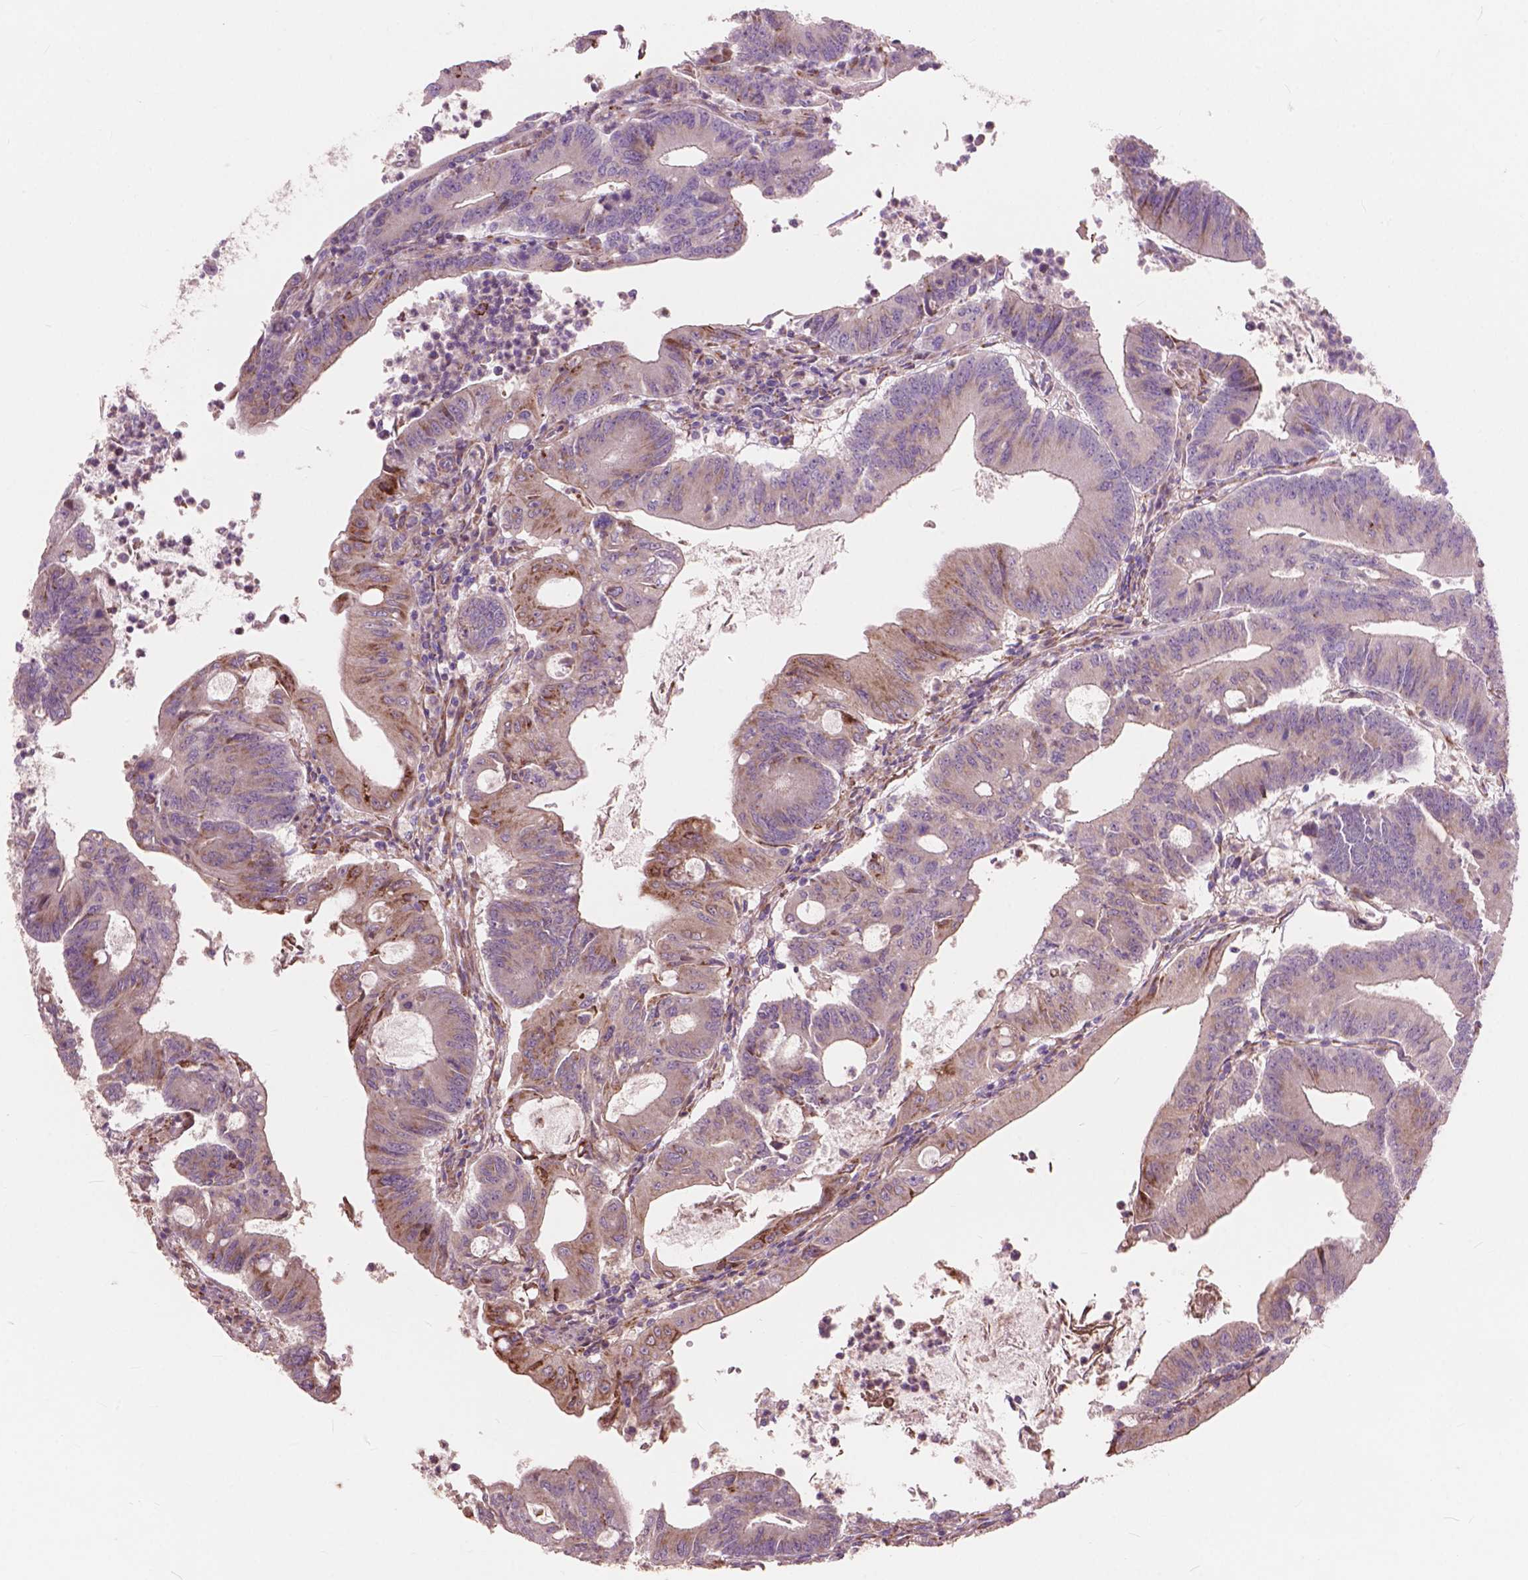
{"staining": {"intensity": "moderate", "quantity": "<25%", "location": "cytoplasmic/membranous"}, "tissue": "colorectal cancer", "cell_type": "Tumor cells", "image_type": "cancer", "snomed": [{"axis": "morphology", "description": "Adenocarcinoma, NOS"}, {"axis": "topography", "description": "Colon"}], "caption": "DAB (3,3'-diaminobenzidine) immunohistochemical staining of colorectal adenocarcinoma exhibits moderate cytoplasmic/membranous protein positivity in approximately <25% of tumor cells.", "gene": "FNIP1", "patient": {"sex": "female", "age": 70}}